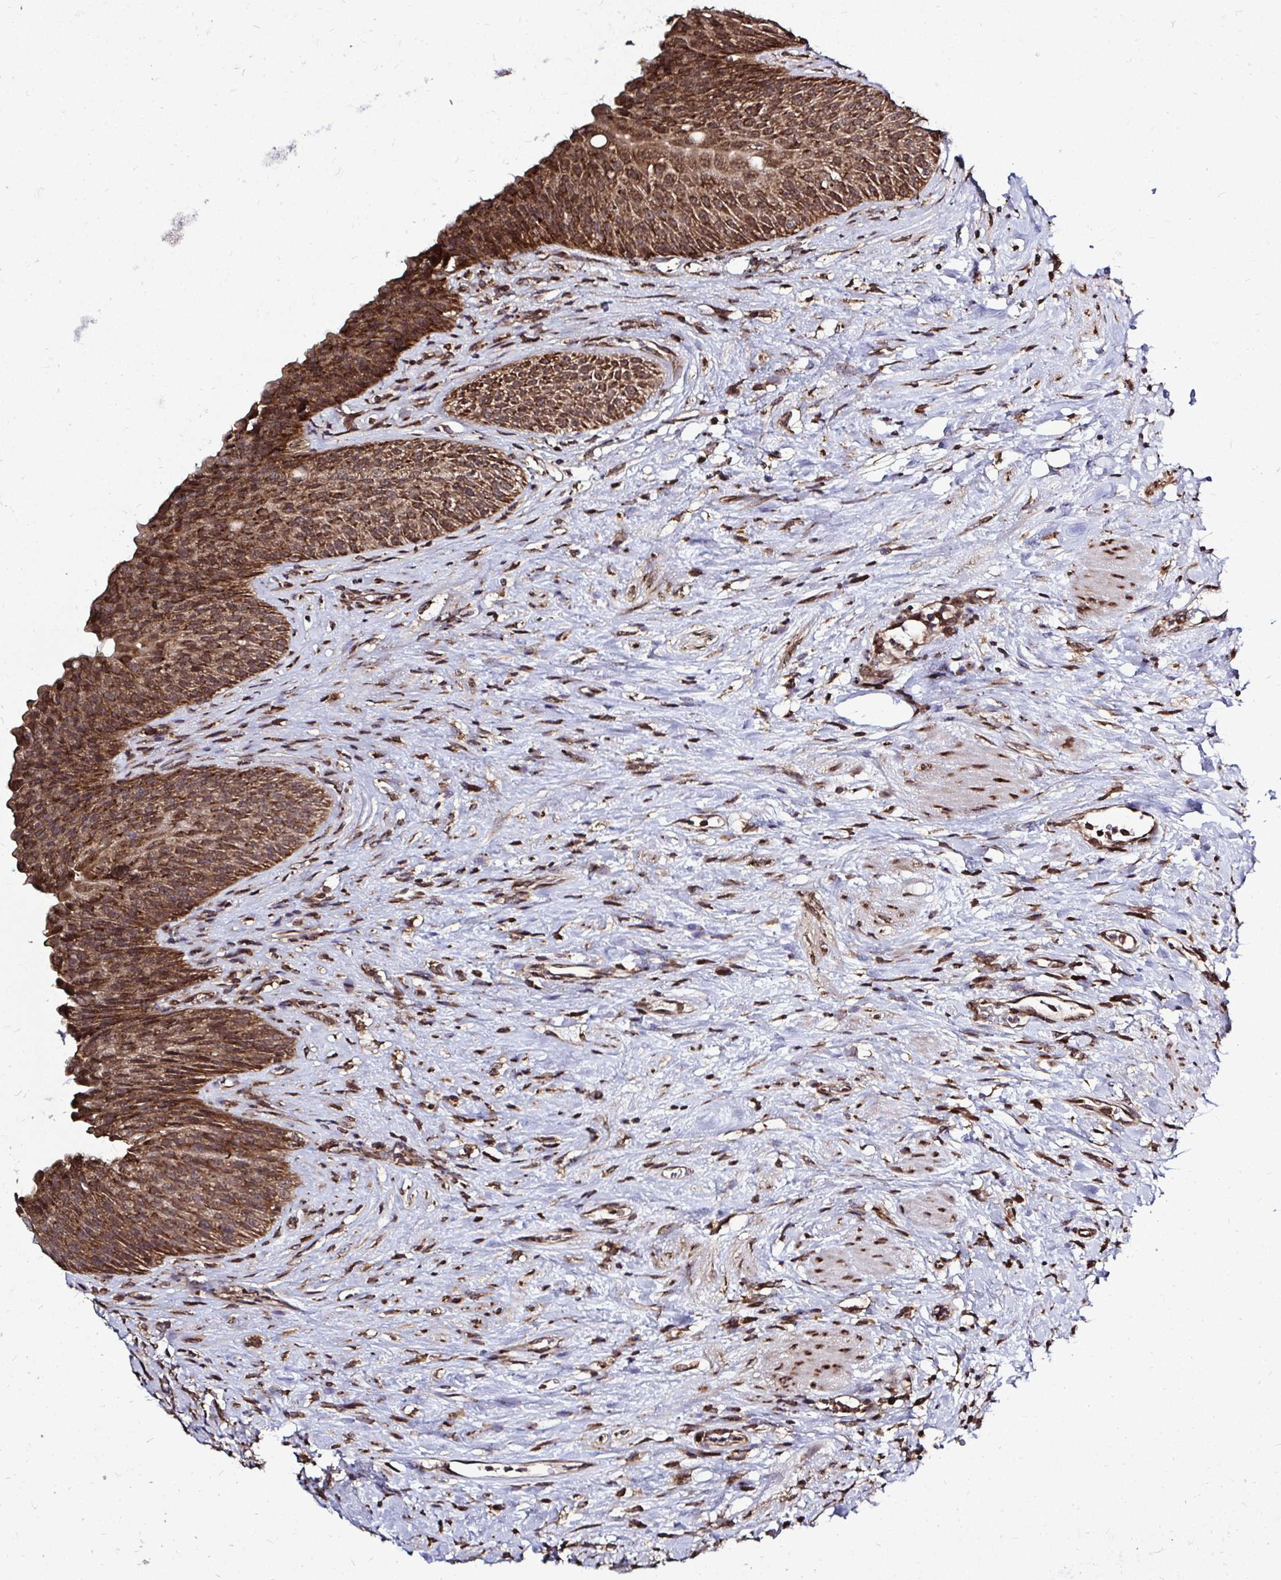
{"staining": {"intensity": "strong", "quantity": ">75%", "location": "cytoplasmic/membranous"}, "tissue": "urinary bladder", "cell_type": "Urothelial cells", "image_type": "normal", "snomed": [{"axis": "morphology", "description": "Normal tissue, NOS"}, {"axis": "topography", "description": "Urinary bladder"}], "caption": "Strong cytoplasmic/membranous expression is present in approximately >75% of urothelial cells in unremarkable urinary bladder.", "gene": "FMR1", "patient": {"sex": "female", "age": 56}}